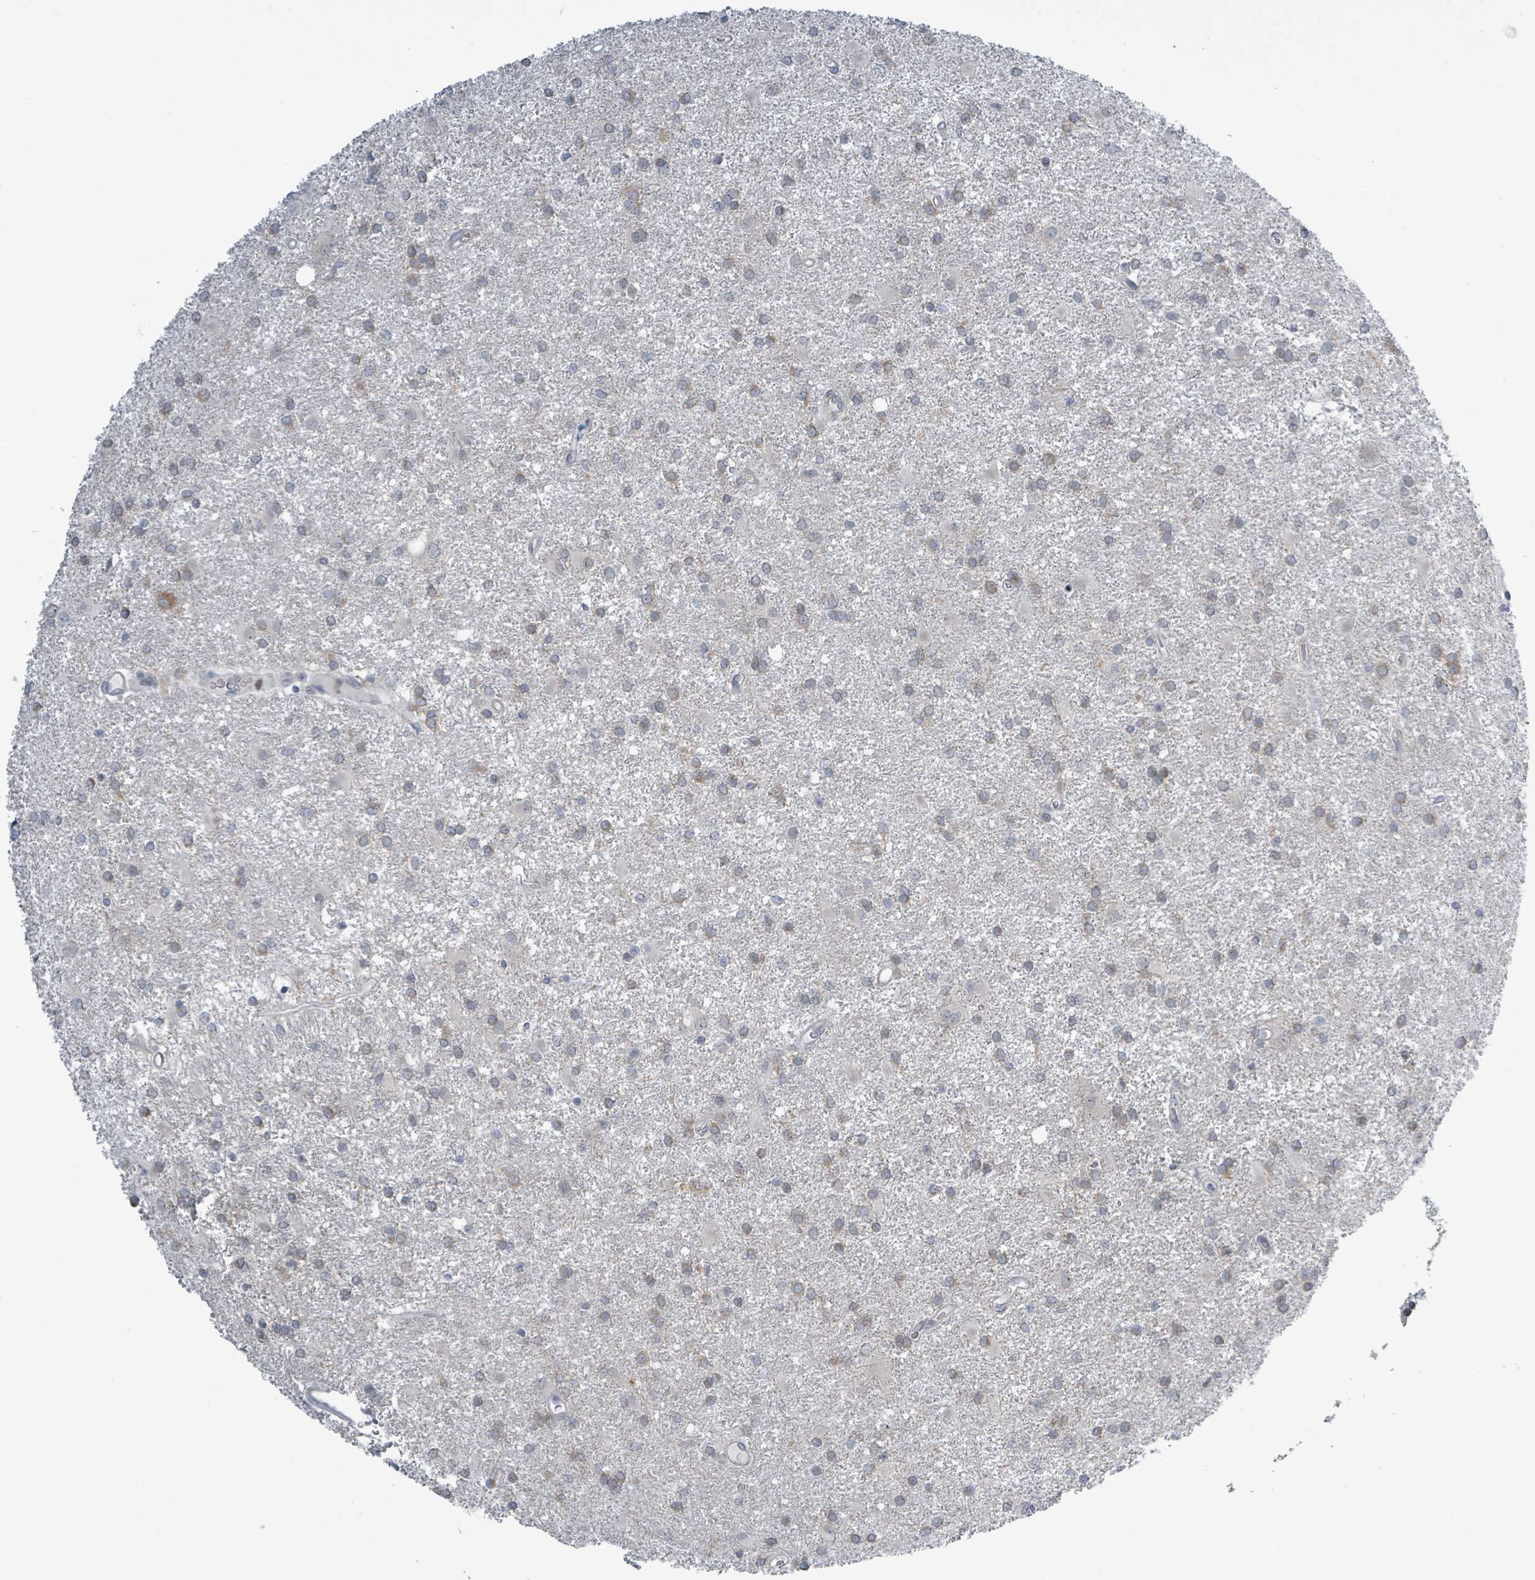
{"staining": {"intensity": "weak", "quantity": "25%-75%", "location": "cytoplasmic/membranous"}, "tissue": "glioma", "cell_type": "Tumor cells", "image_type": "cancer", "snomed": [{"axis": "morphology", "description": "Glioma, malignant, High grade"}, {"axis": "topography", "description": "Brain"}], "caption": "An immunohistochemistry (IHC) image of neoplastic tissue is shown. Protein staining in brown labels weak cytoplasmic/membranous positivity in malignant glioma (high-grade) within tumor cells.", "gene": "RPL32", "patient": {"sex": "female", "age": 50}}